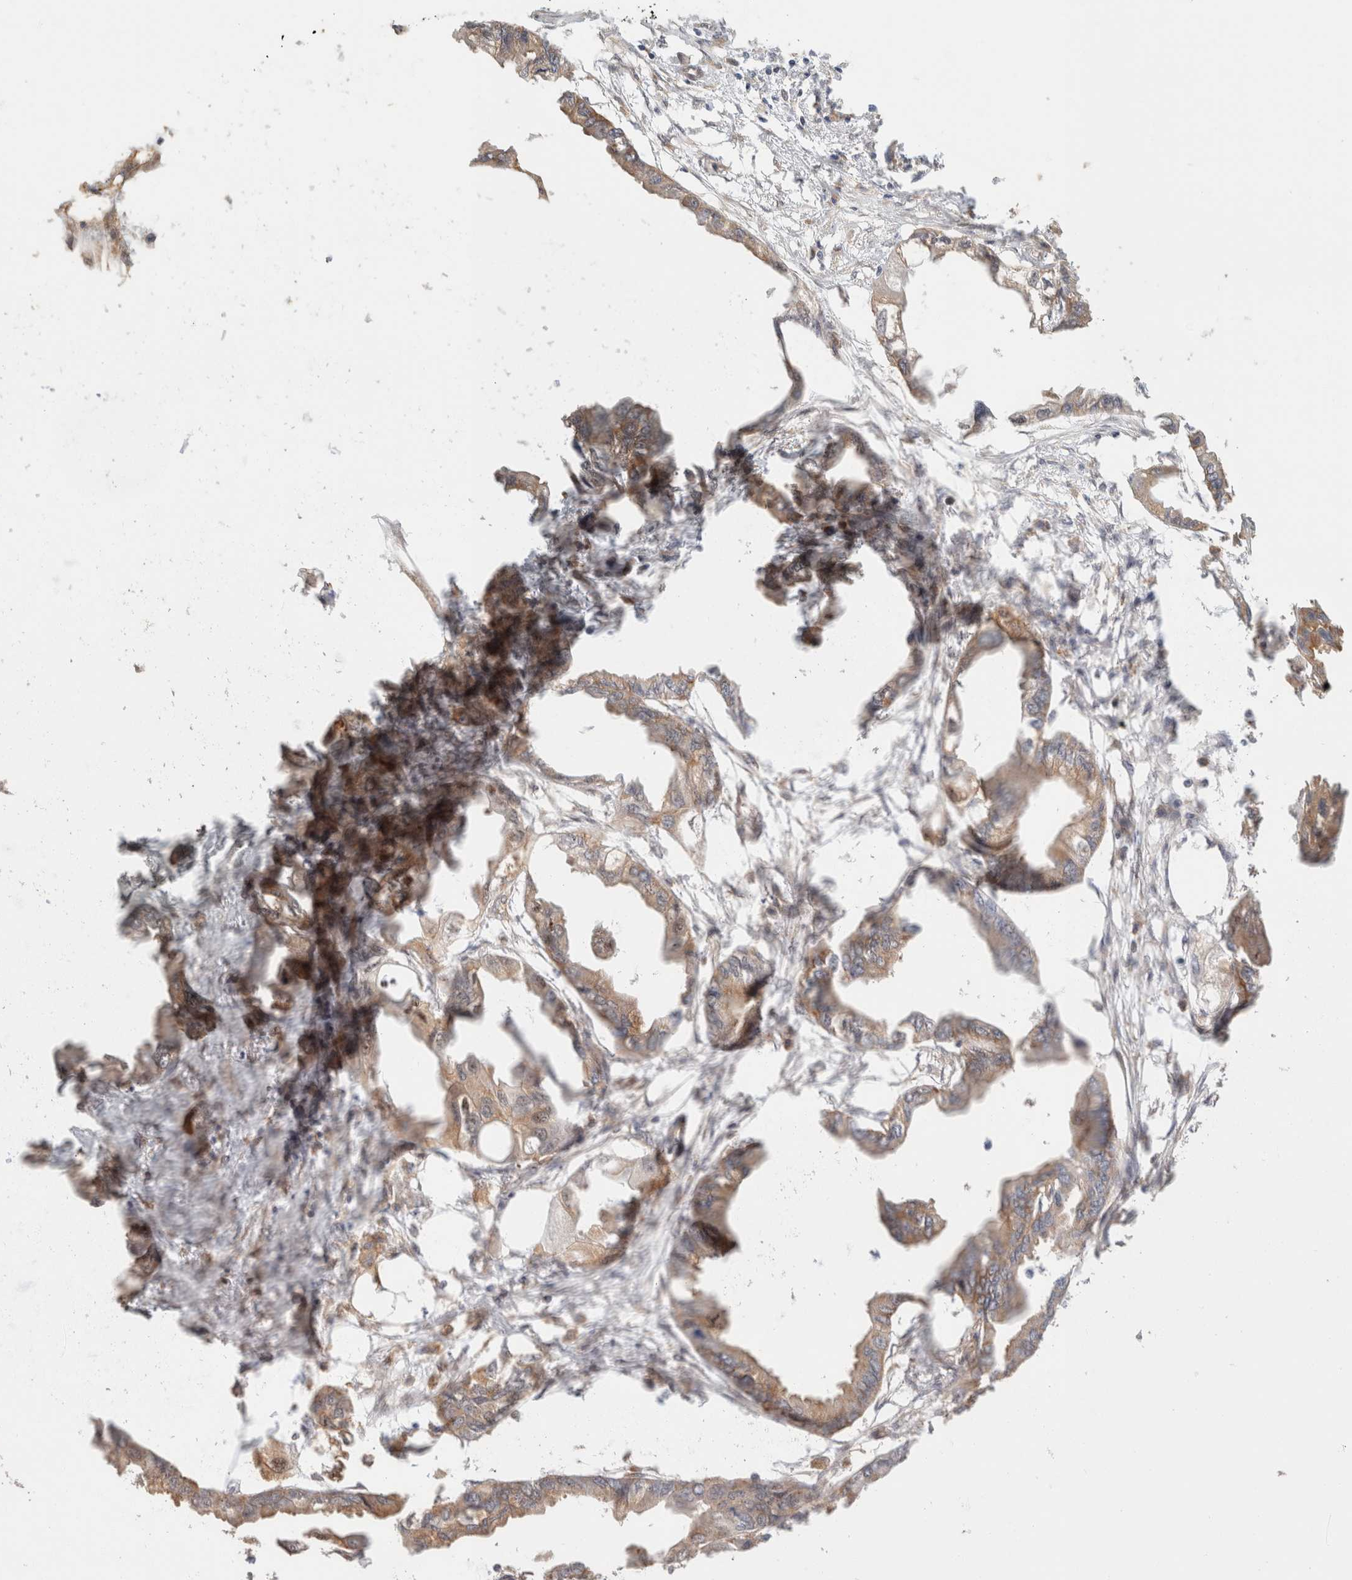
{"staining": {"intensity": "weak", "quantity": ">75%", "location": "cytoplasmic/membranous,nuclear"}, "tissue": "endometrial cancer", "cell_type": "Tumor cells", "image_type": "cancer", "snomed": [{"axis": "morphology", "description": "Adenocarcinoma, NOS"}, {"axis": "morphology", "description": "Adenocarcinoma, metastatic, NOS"}, {"axis": "topography", "description": "Adipose tissue"}, {"axis": "topography", "description": "Endometrium"}], "caption": "Immunohistochemical staining of human endometrial adenocarcinoma shows low levels of weak cytoplasmic/membranous and nuclear expression in approximately >75% of tumor cells. (DAB (3,3'-diaminobenzidine) IHC, brown staining for protein, blue staining for nuclei).", "gene": "ID3", "patient": {"sex": "female", "age": 67}}